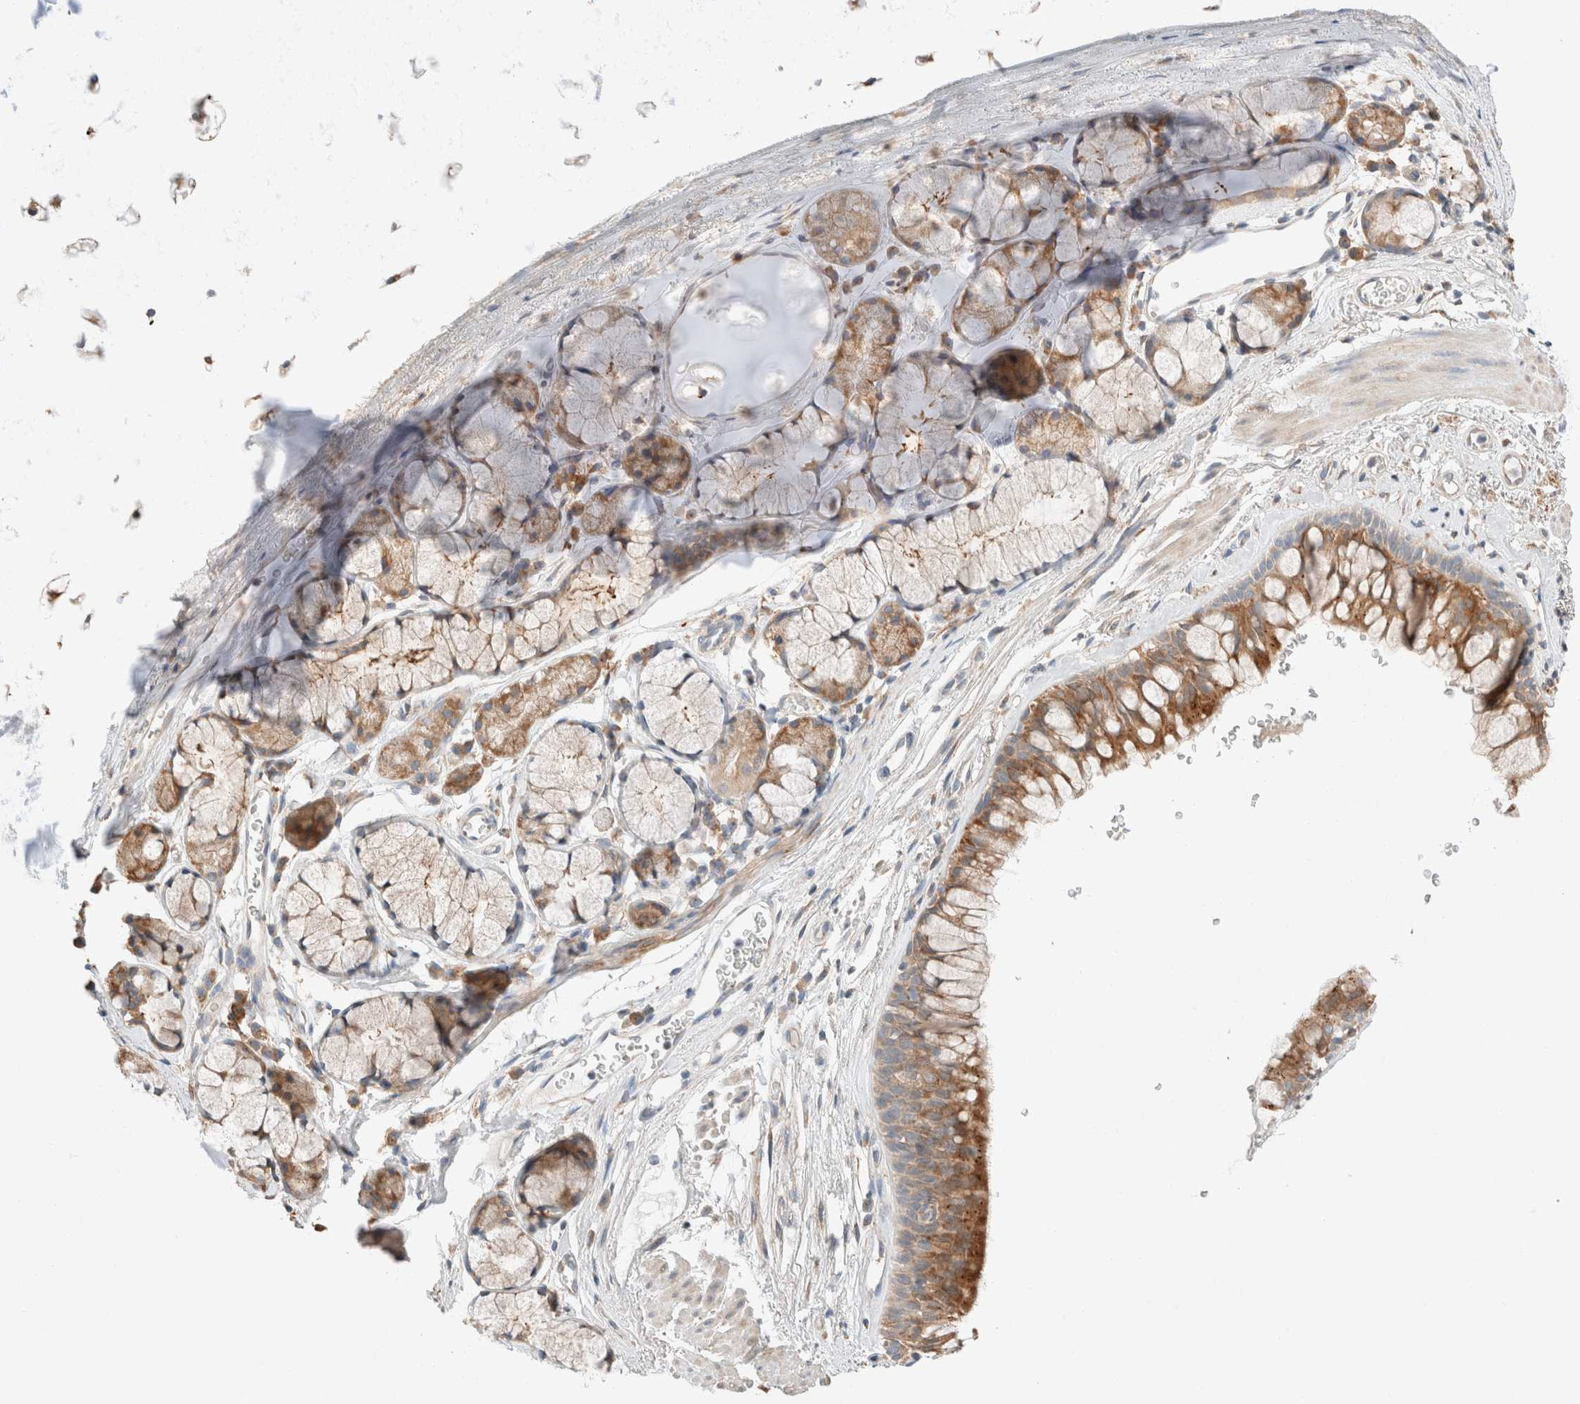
{"staining": {"intensity": "strong", "quantity": ">75%", "location": "cytoplasmic/membranous"}, "tissue": "bronchus", "cell_type": "Respiratory epithelial cells", "image_type": "normal", "snomed": [{"axis": "morphology", "description": "Normal tissue, NOS"}, {"axis": "topography", "description": "Cartilage tissue"}, {"axis": "topography", "description": "Bronchus"}], "caption": "Protein analysis of normal bronchus shows strong cytoplasmic/membranous positivity in about >75% of respiratory epithelial cells. (Brightfield microscopy of DAB IHC at high magnification).", "gene": "PCM1", "patient": {"sex": "female", "age": 53}}